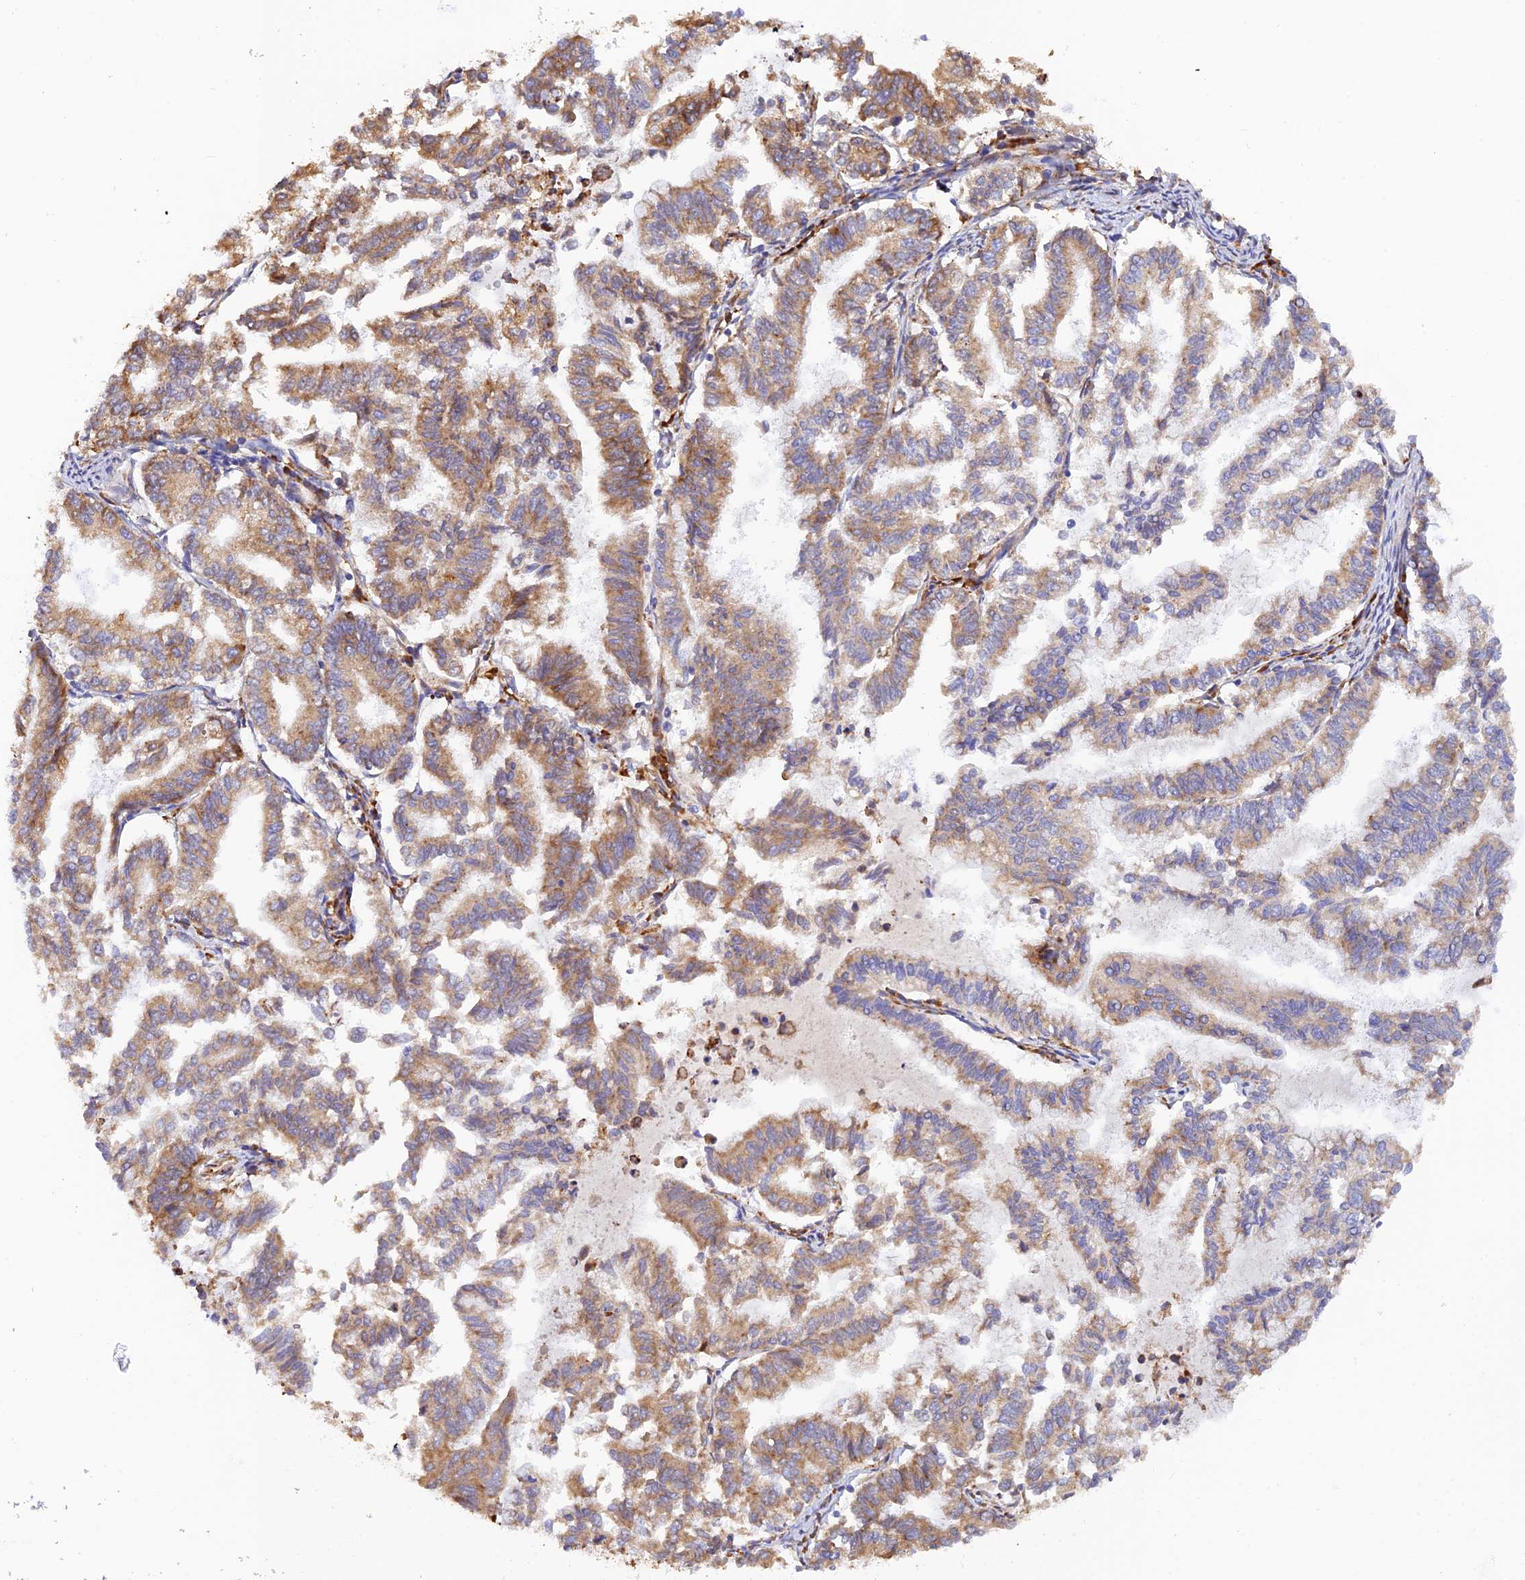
{"staining": {"intensity": "strong", "quantity": "25%-75%", "location": "cytoplasmic/membranous"}, "tissue": "endometrial cancer", "cell_type": "Tumor cells", "image_type": "cancer", "snomed": [{"axis": "morphology", "description": "Adenocarcinoma, NOS"}, {"axis": "topography", "description": "Endometrium"}], "caption": "DAB (3,3'-diaminobenzidine) immunohistochemical staining of endometrial adenocarcinoma reveals strong cytoplasmic/membranous protein staining in approximately 25%-75% of tumor cells. (DAB (3,3'-diaminobenzidine) = brown stain, brightfield microscopy at high magnification).", "gene": "RPL5", "patient": {"sex": "female", "age": 79}}